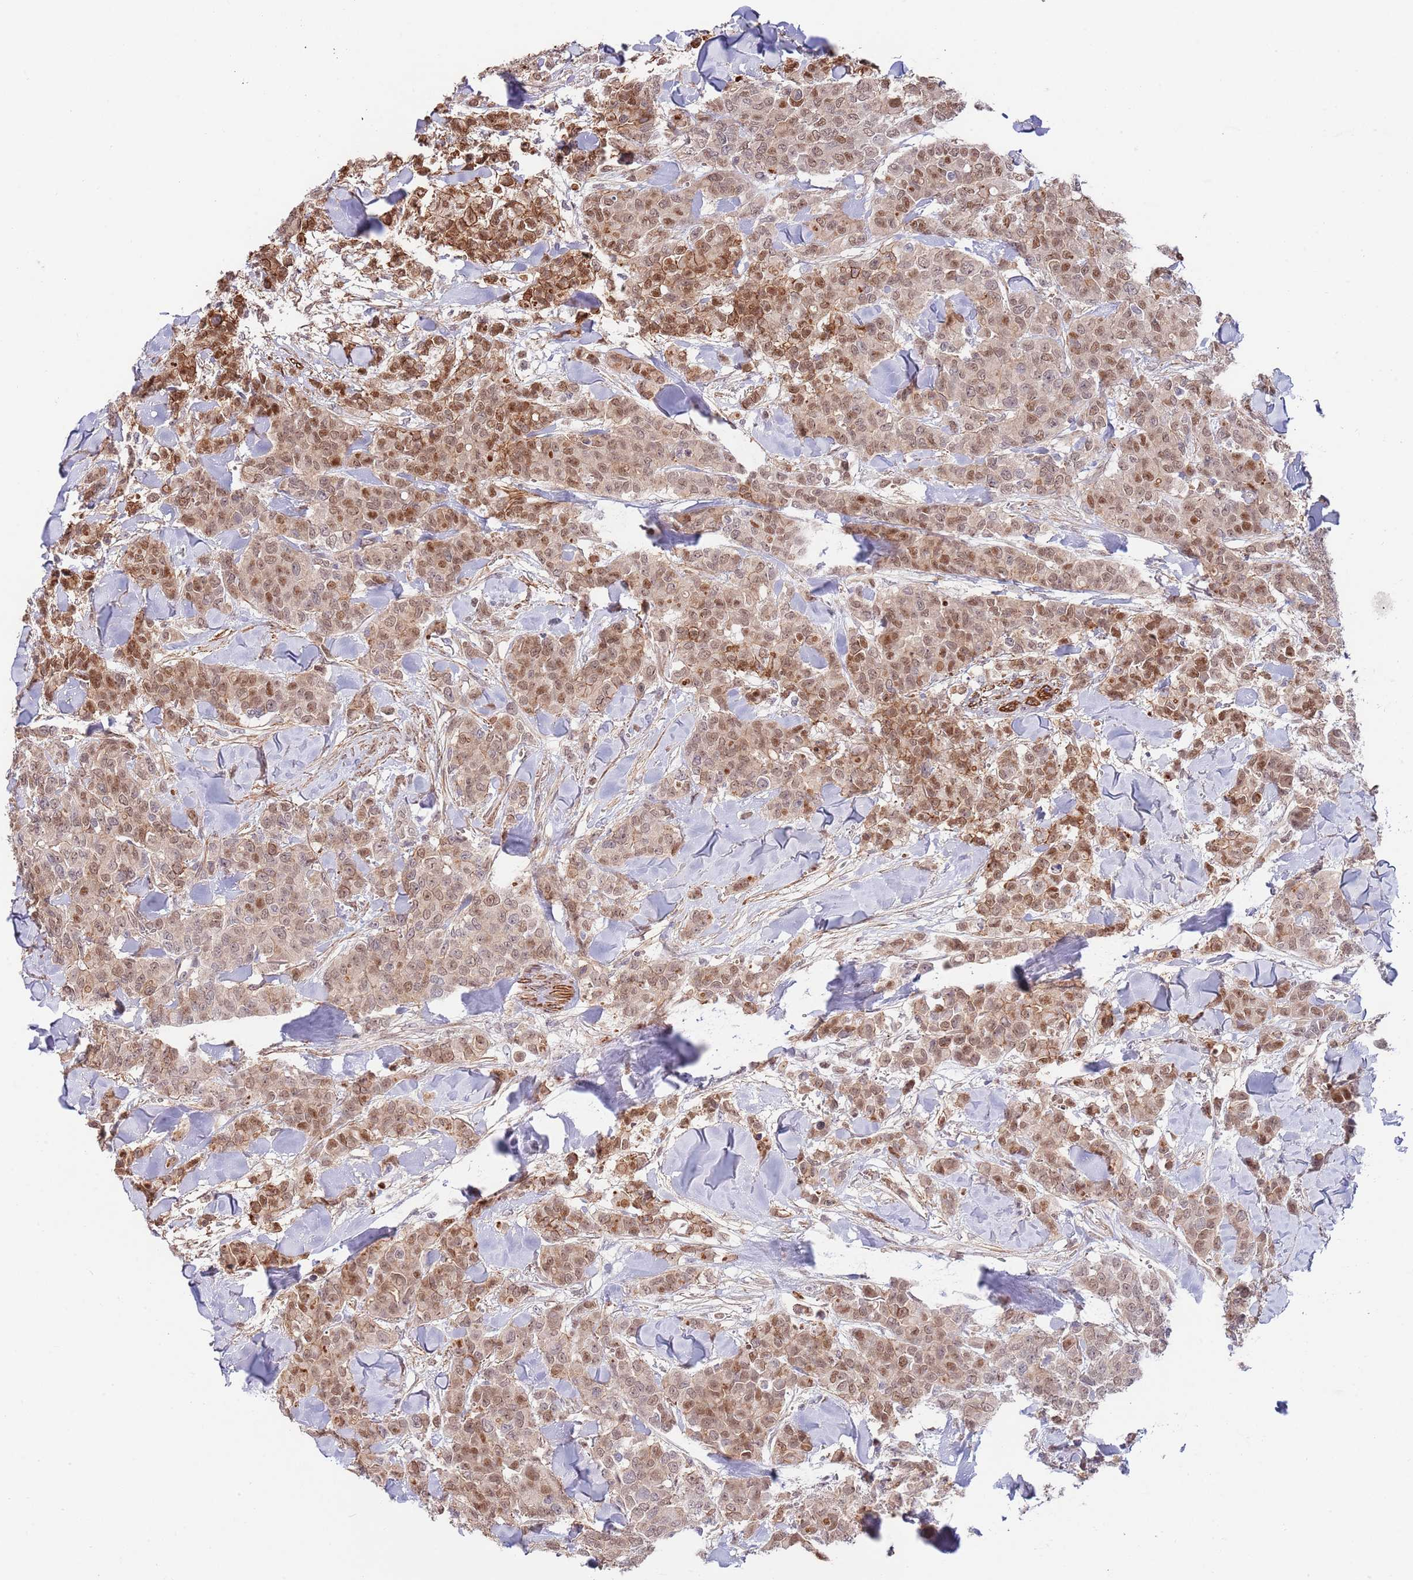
{"staining": {"intensity": "moderate", "quantity": ">75%", "location": "cytoplasmic/membranous,nuclear"}, "tissue": "breast cancer", "cell_type": "Tumor cells", "image_type": "cancer", "snomed": [{"axis": "morphology", "description": "Lobular carcinoma"}, {"axis": "topography", "description": "Breast"}], "caption": "Tumor cells show moderate cytoplasmic/membranous and nuclear expression in approximately >75% of cells in breast lobular carcinoma. (IHC, brightfield microscopy, high magnification).", "gene": "BPNT1", "patient": {"sex": "female", "age": 91}}